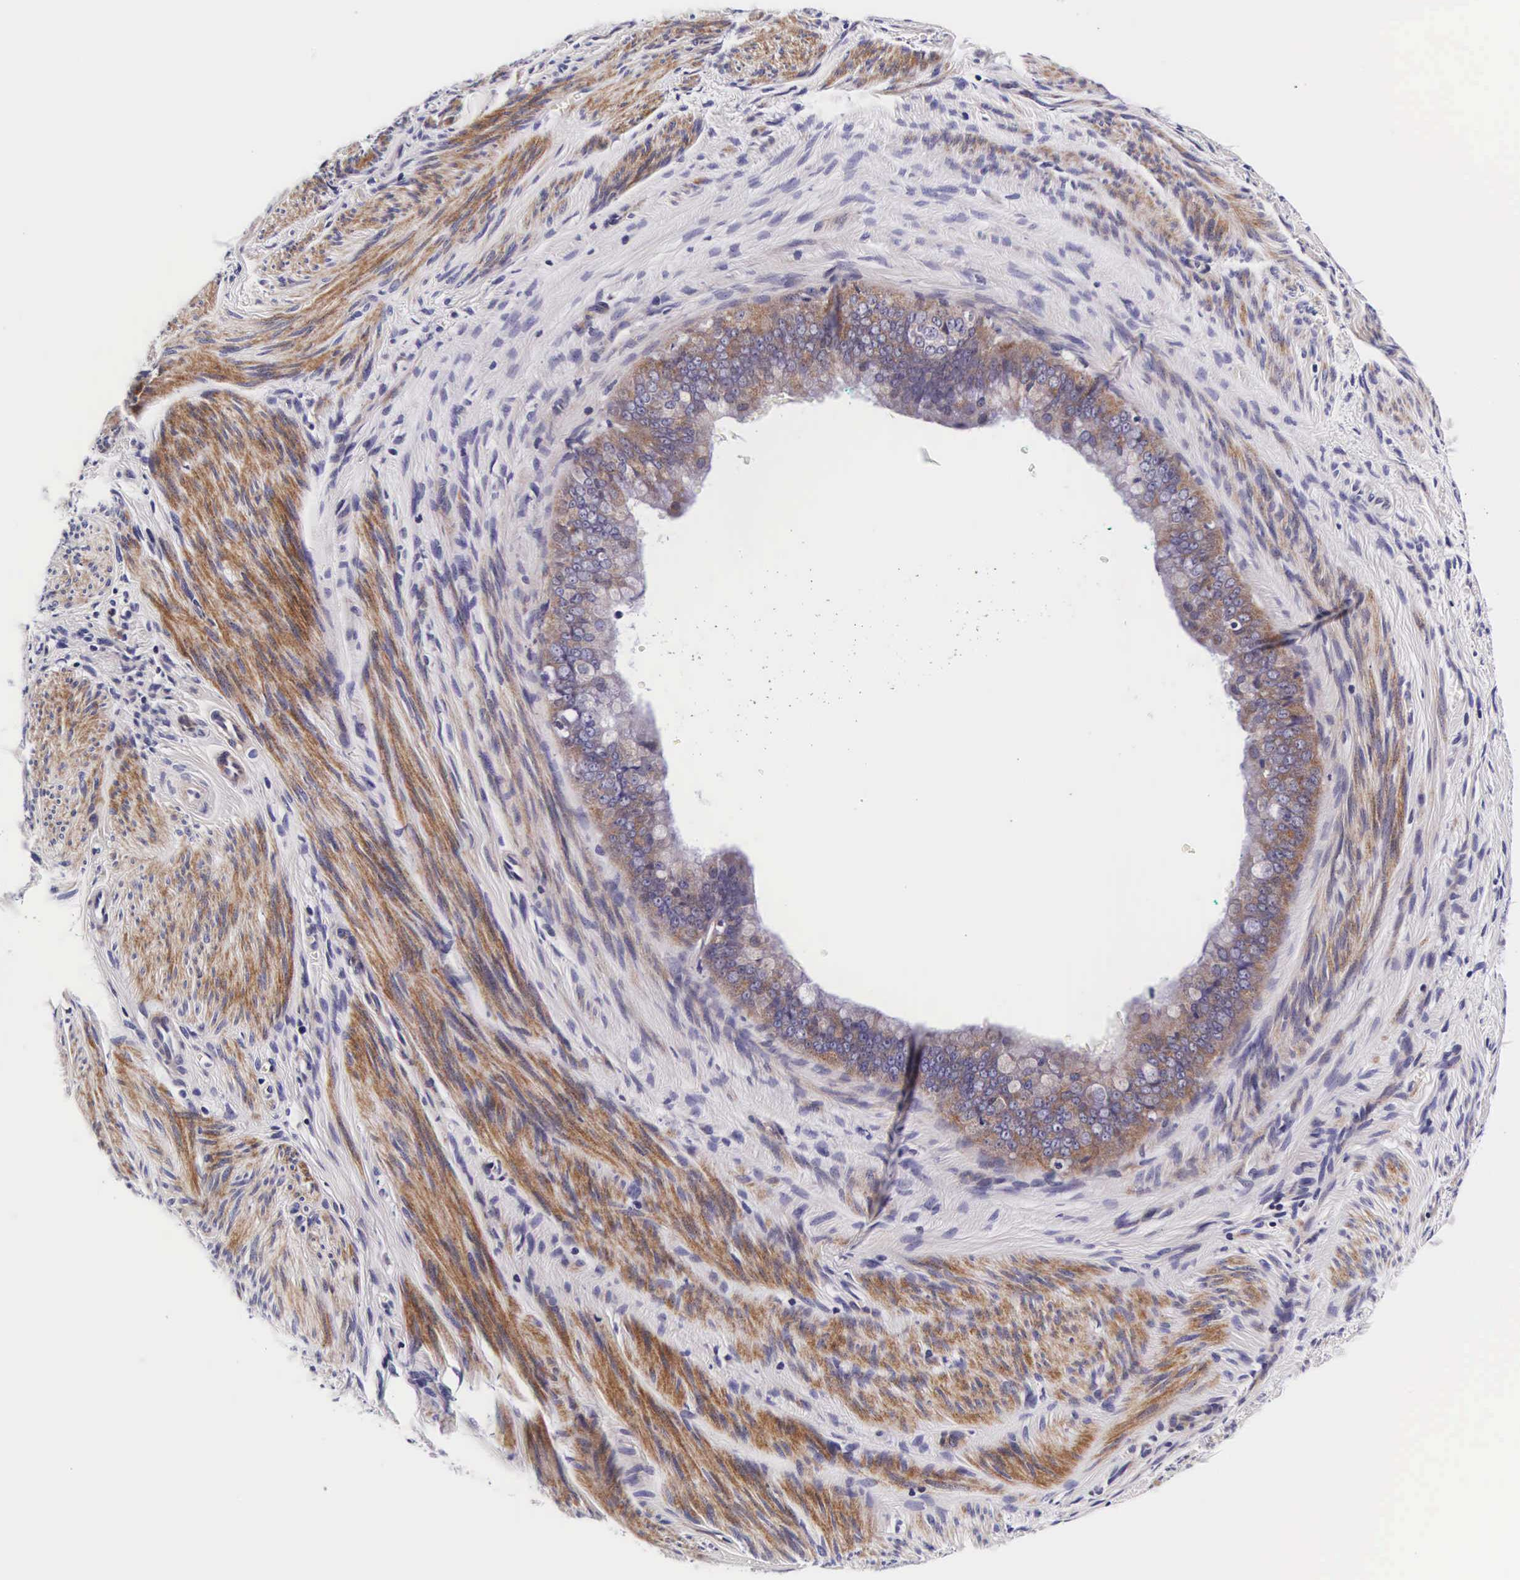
{"staining": {"intensity": "weak", "quantity": "<25%", "location": "cytoplasmic/membranous"}, "tissue": "endometrial cancer", "cell_type": "Tumor cells", "image_type": "cancer", "snomed": [{"axis": "morphology", "description": "Adenocarcinoma, NOS"}, {"axis": "topography", "description": "Endometrium"}], "caption": "Immunohistochemical staining of human adenocarcinoma (endometrial) shows no significant staining in tumor cells. (Immunohistochemistry (ihc), brightfield microscopy, high magnification).", "gene": "UPRT", "patient": {"sex": "female", "age": 76}}